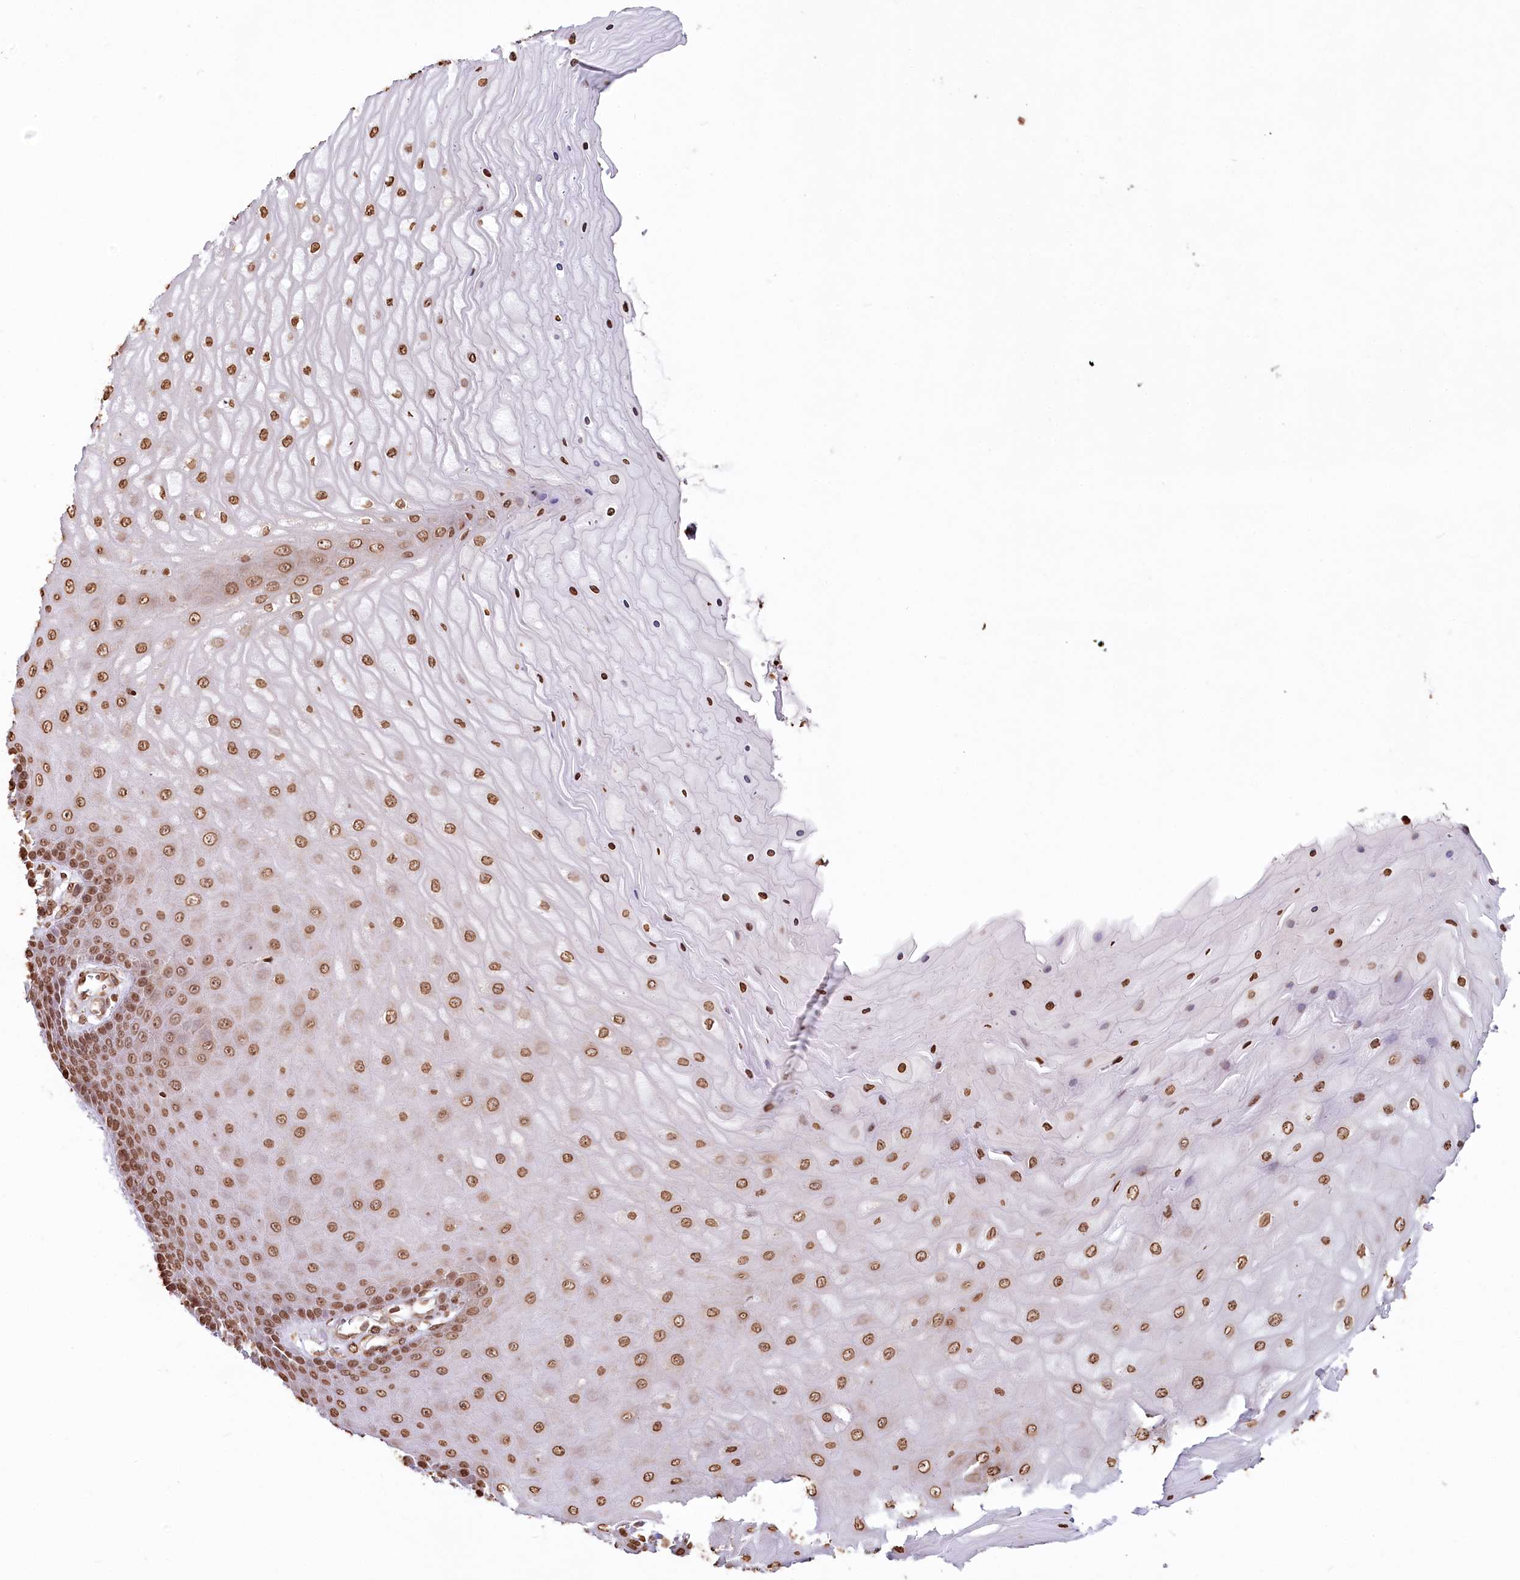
{"staining": {"intensity": "moderate", "quantity": ">75%", "location": "nuclear"}, "tissue": "cervix", "cell_type": "Glandular cells", "image_type": "normal", "snomed": [{"axis": "morphology", "description": "Normal tissue, NOS"}, {"axis": "topography", "description": "Cervix"}], "caption": "Immunohistochemistry (IHC) (DAB (3,3'-diaminobenzidine)) staining of benign cervix displays moderate nuclear protein expression in approximately >75% of glandular cells.", "gene": "FAM13A", "patient": {"sex": "female", "age": 55}}